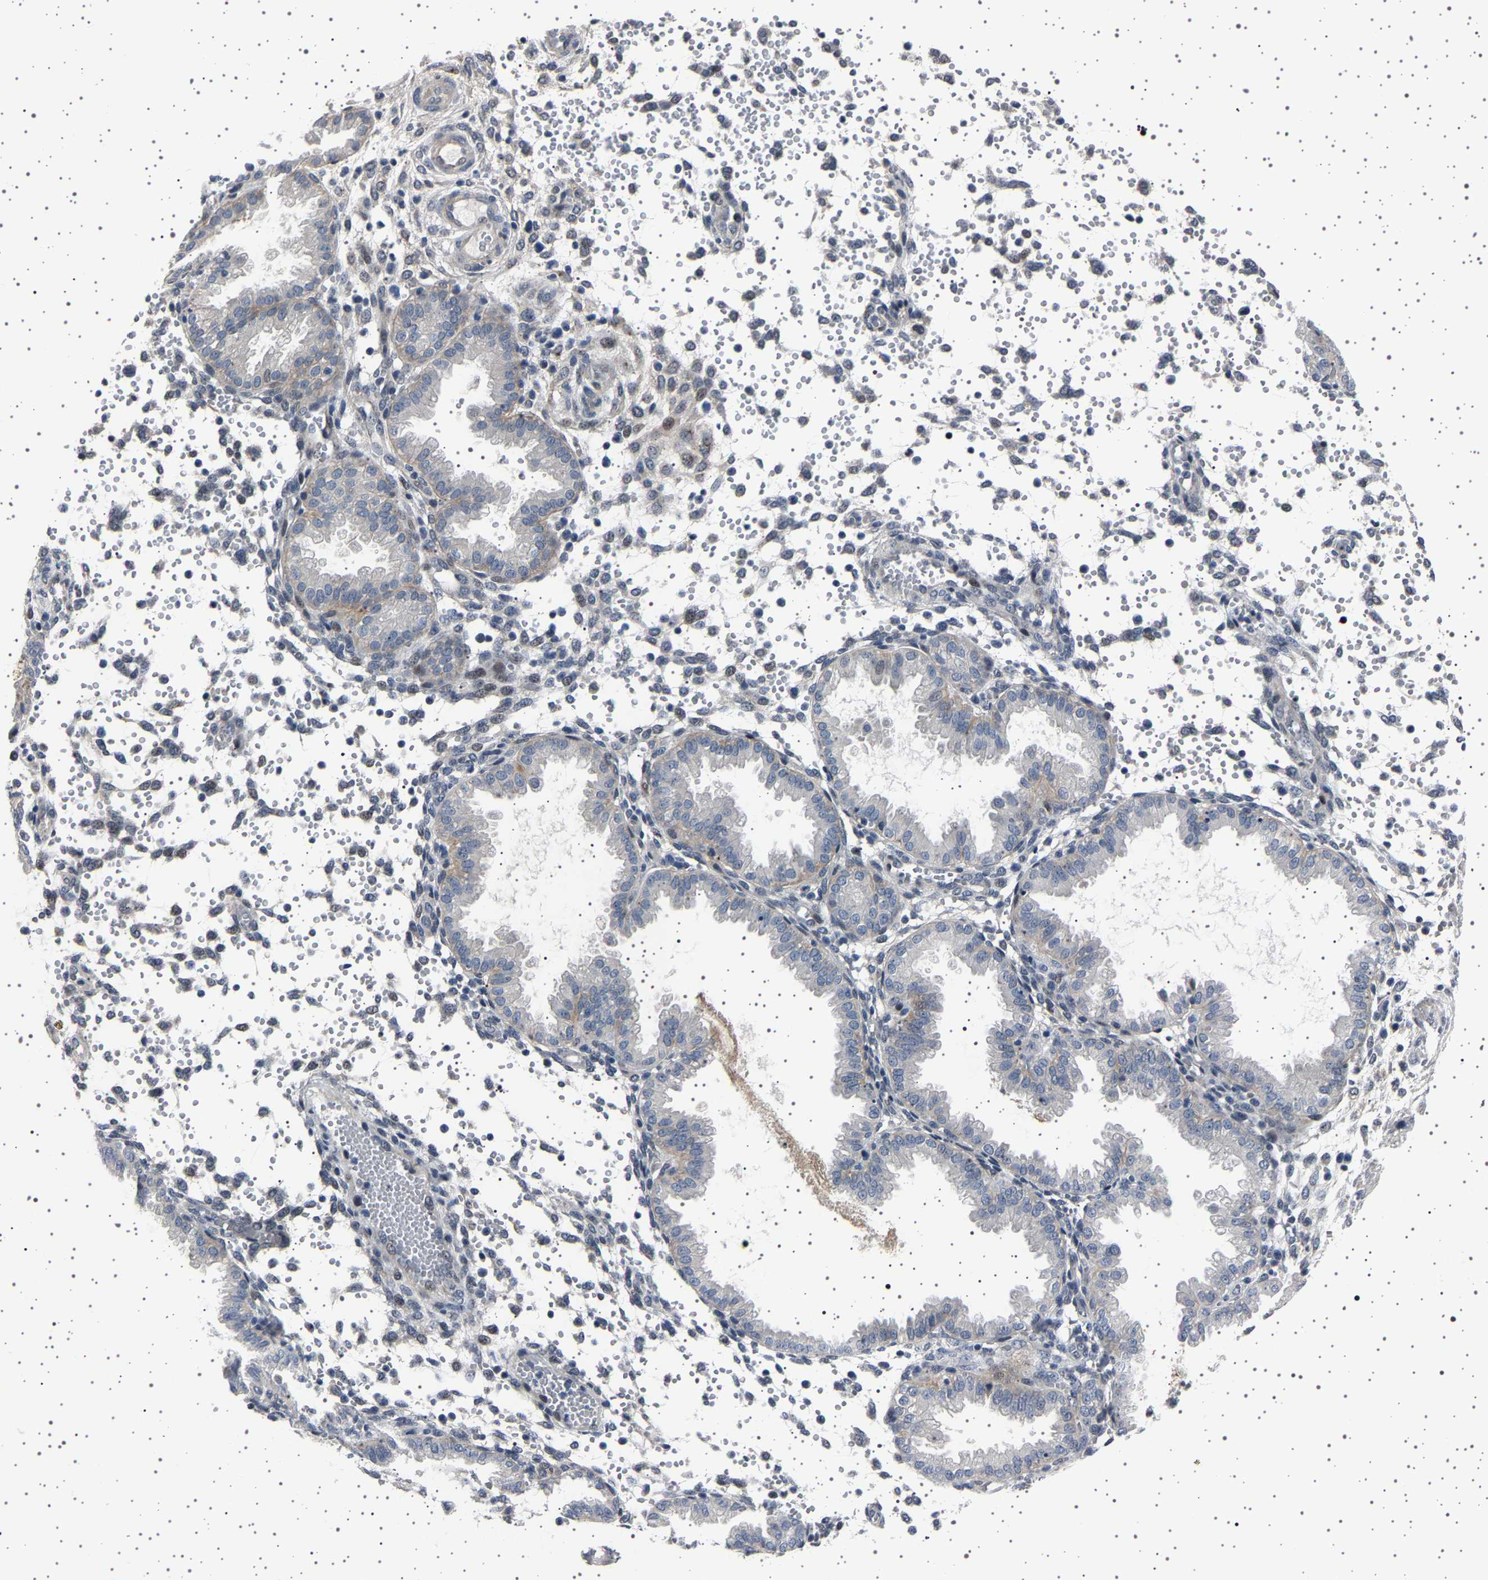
{"staining": {"intensity": "negative", "quantity": "none", "location": "none"}, "tissue": "endometrium", "cell_type": "Cells in endometrial stroma", "image_type": "normal", "snomed": [{"axis": "morphology", "description": "Normal tissue, NOS"}, {"axis": "topography", "description": "Endometrium"}], "caption": "Cells in endometrial stroma are negative for protein expression in benign human endometrium.", "gene": "PAK5", "patient": {"sex": "female", "age": 33}}